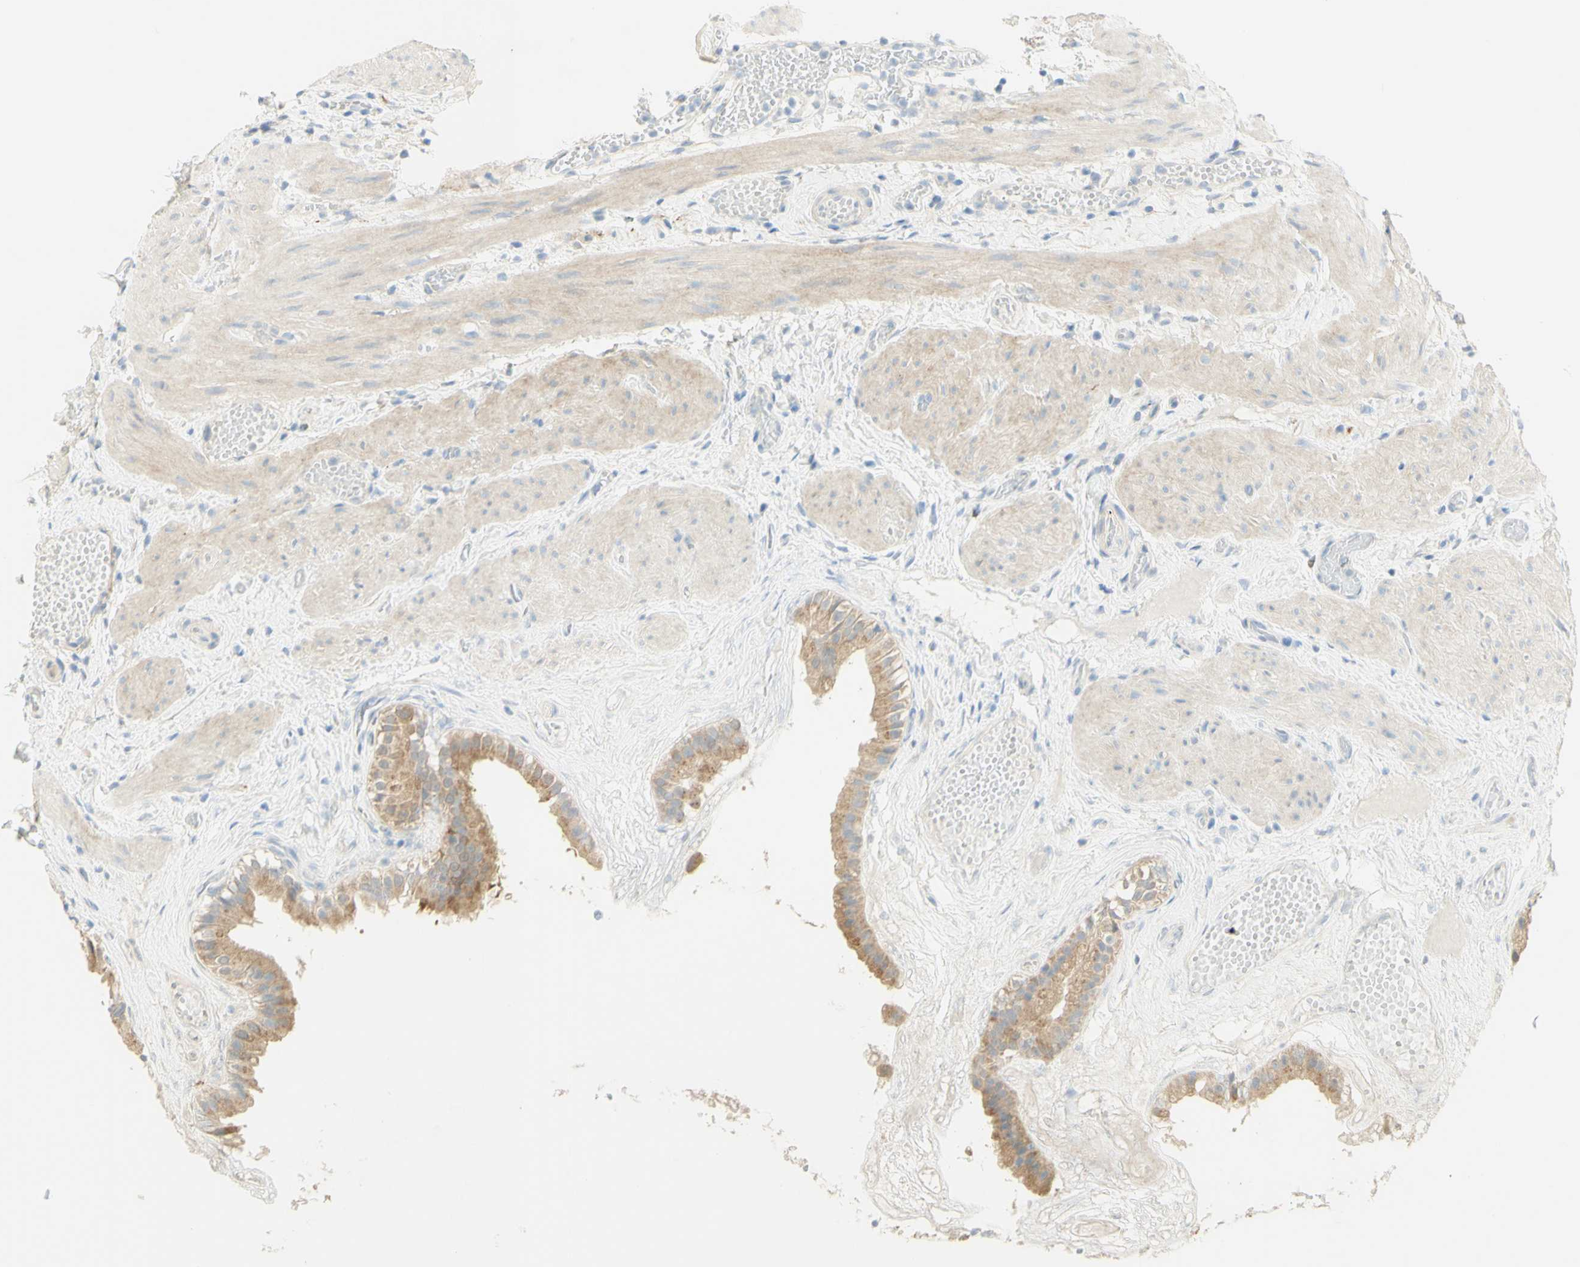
{"staining": {"intensity": "moderate", "quantity": ">75%", "location": "cytoplasmic/membranous"}, "tissue": "gallbladder", "cell_type": "Glandular cells", "image_type": "normal", "snomed": [{"axis": "morphology", "description": "Normal tissue, NOS"}, {"axis": "topography", "description": "Gallbladder"}], "caption": "DAB immunohistochemical staining of normal human gallbladder reveals moderate cytoplasmic/membranous protein expression in approximately >75% of glandular cells.", "gene": "GCNT3", "patient": {"sex": "female", "age": 26}}